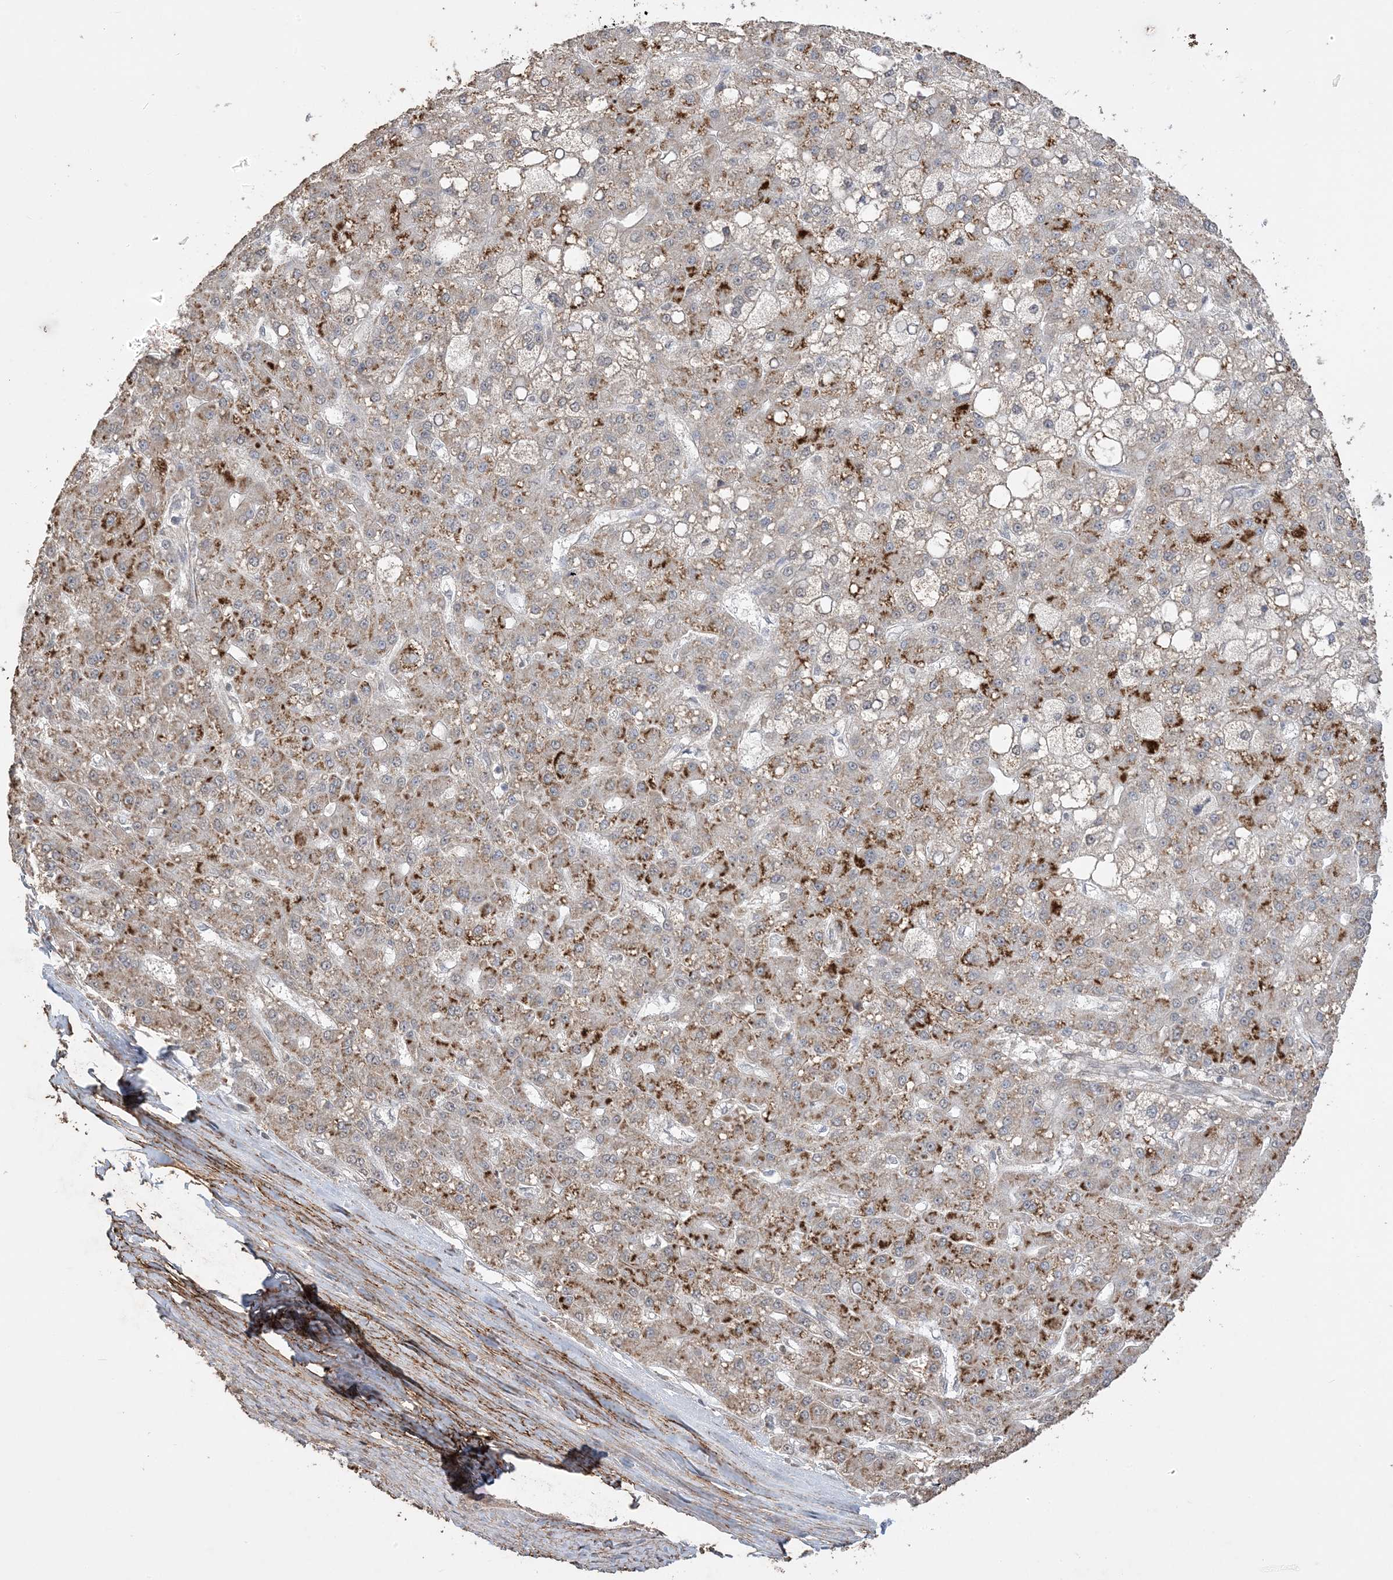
{"staining": {"intensity": "moderate", "quantity": ">75%", "location": "cytoplasmic/membranous"}, "tissue": "liver cancer", "cell_type": "Tumor cells", "image_type": "cancer", "snomed": [{"axis": "morphology", "description": "Carcinoma, Hepatocellular, NOS"}, {"axis": "topography", "description": "Liver"}], "caption": "Immunohistochemistry photomicrograph of human hepatocellular carcinoma (liver) stained for a protein (brown), which displays medium levels of moderate cytoplasmic/membranous positivity in about >75% of tumor cells.", "gene": "XRN1", "patient": {"sex": "male", "age": 67}}